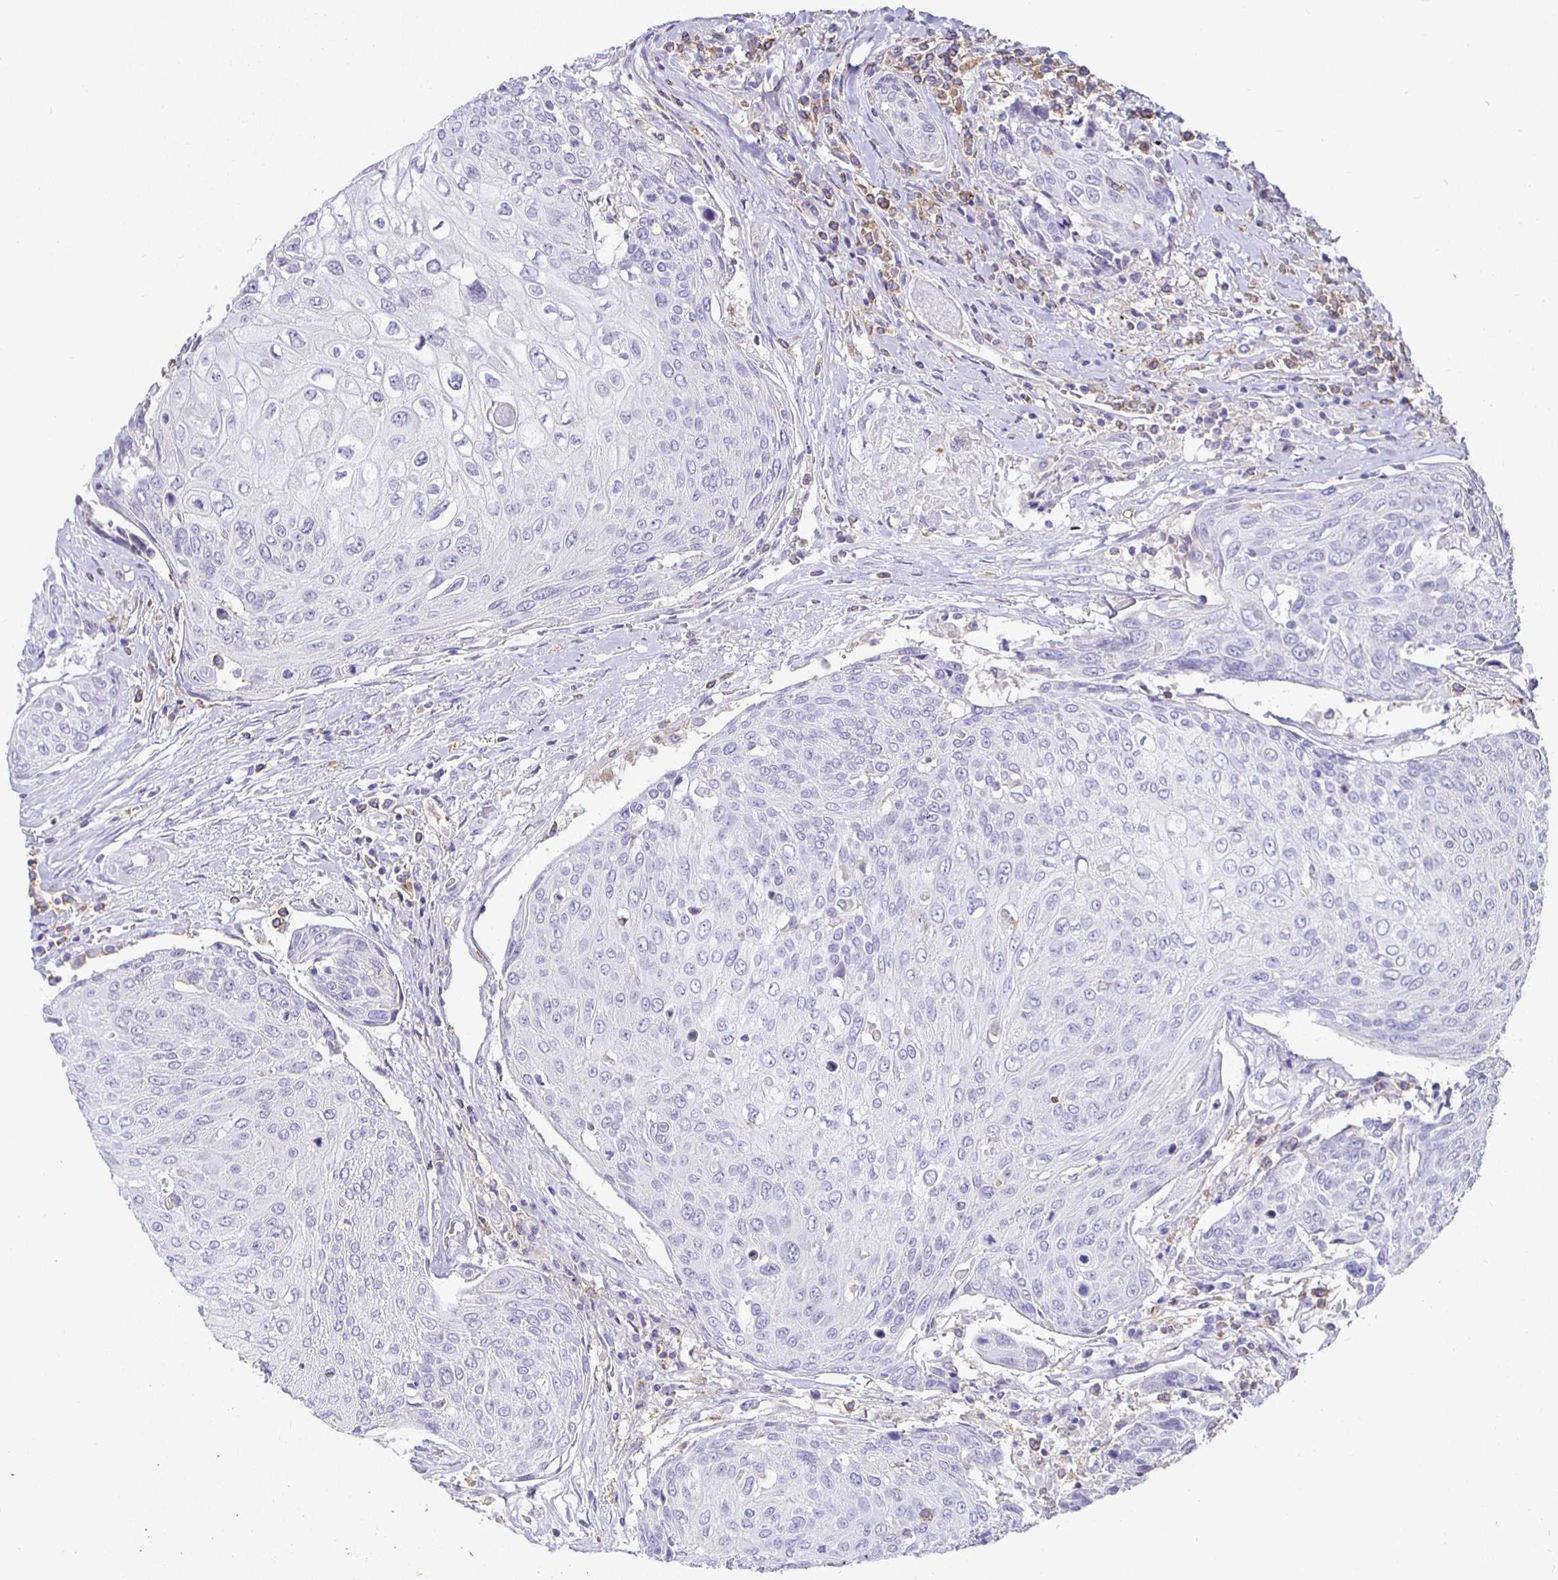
{"staining": {"intensity": "negative", "quantity": "none", "location": "none"}, "tissue": "urothelial cancer", "cell_type": "Tumor cells", "image_type": "cancer", "snomed": [{"axis": "morphology", "description": "Urothelial carcinoma, High grade"}, {"axis": "topography", "description": "Urinary bladder"}], "caption": "Immunohistochemical staining of human high-grade urothelial carcinoma reveals no significant positivity in tumor cells. Nuclei are stained in blue.", "gene": "SIRPA", "patient": {"sex": "female", "age": 70}}